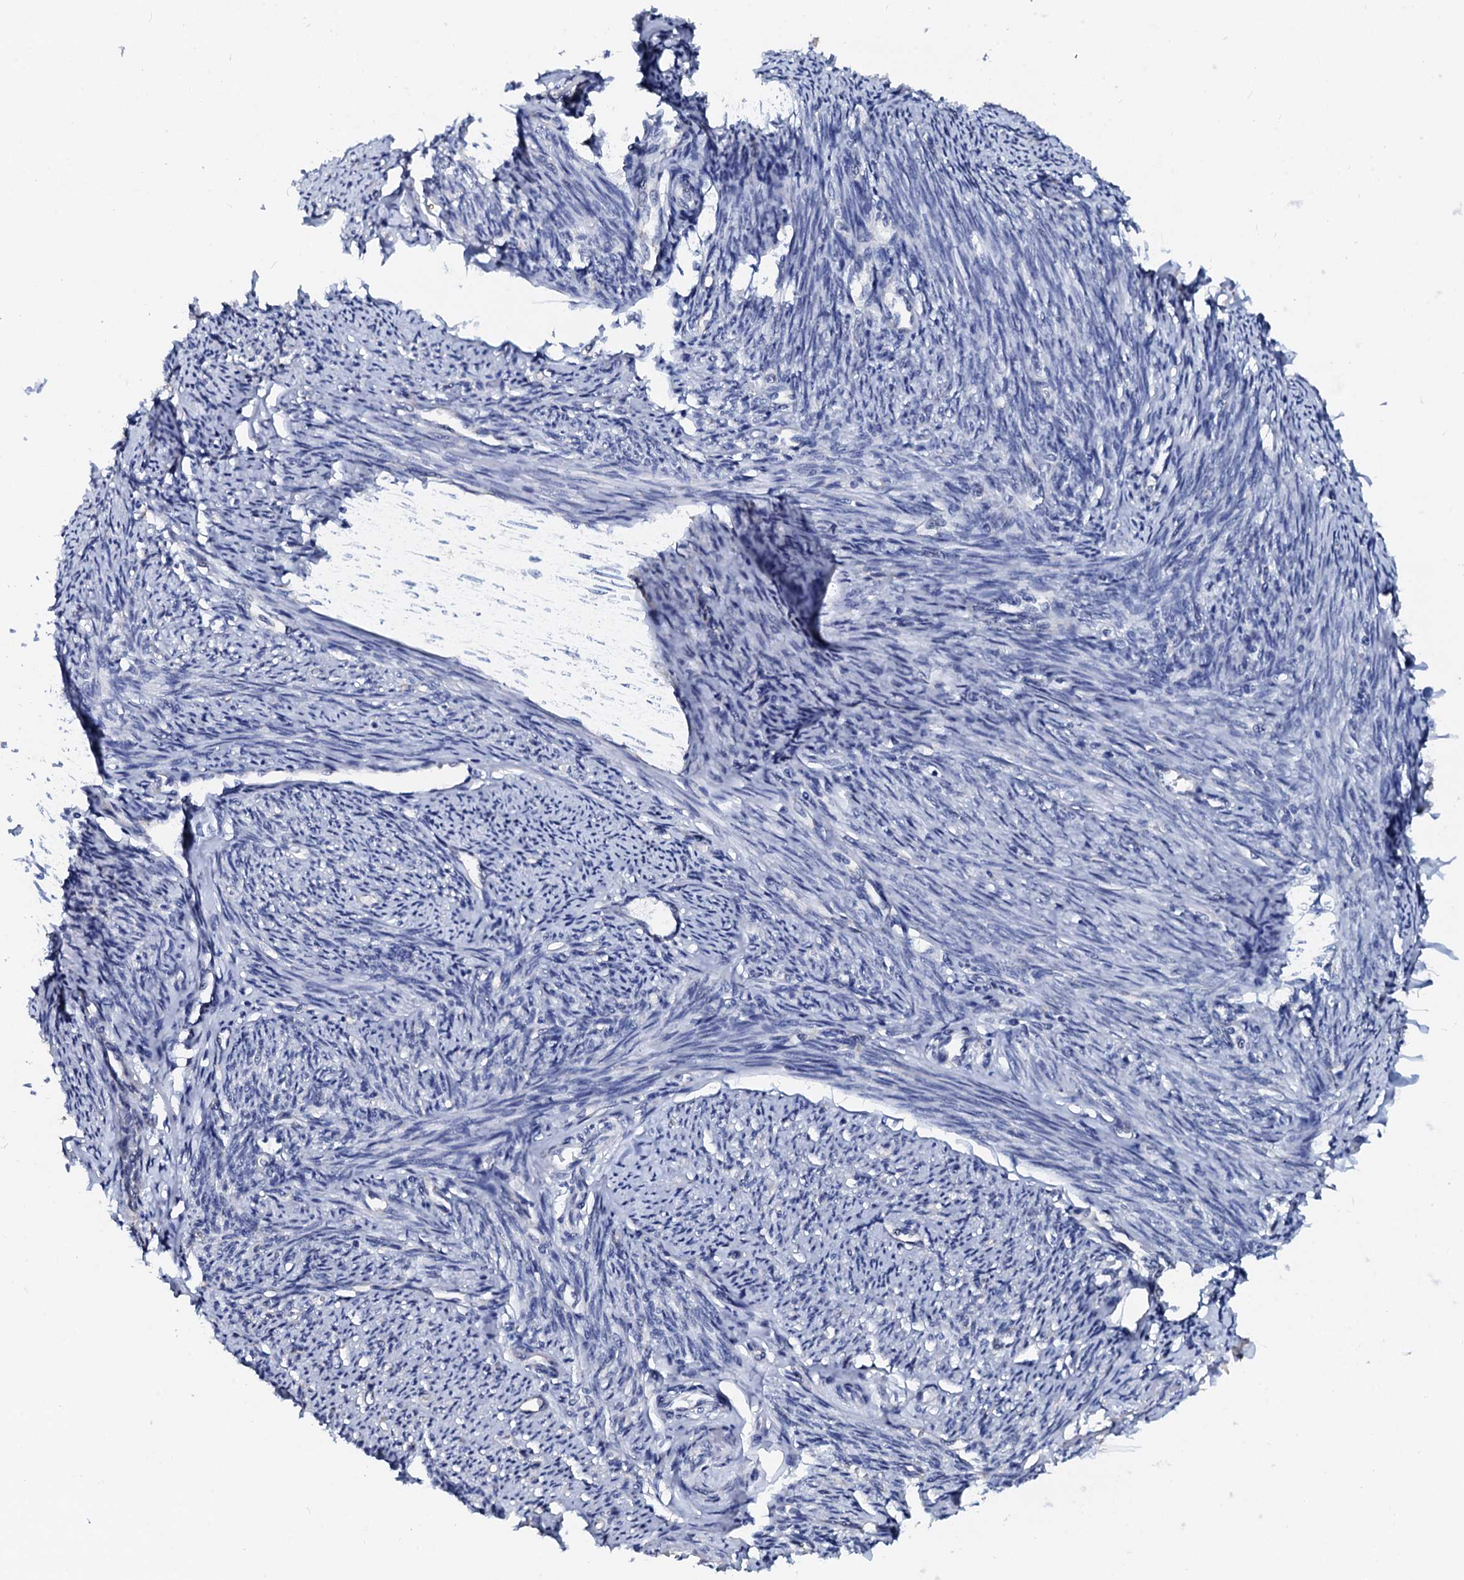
{"staining": {"intensity": "negative", "quantity": "none", "location": "none"}, "tissue": "smooth muscle", "cell_type": "Smooth muscle cells", "image_type": "normal", "snomed": [{"axis": "morphology", "description": "Normal tissue, NOS"}, {"axis": "topography", "description": "Smooth muscle"}, {"axis": "topography", "description": "Uterus"}], "caption": "Immunohistochemistry image of benign human smooth muscle stained for a protein (brown), which shows no expression in smooth muscle cells.", "gene": "AKAP3", "patient": {"sex": "female", "age": 59}}